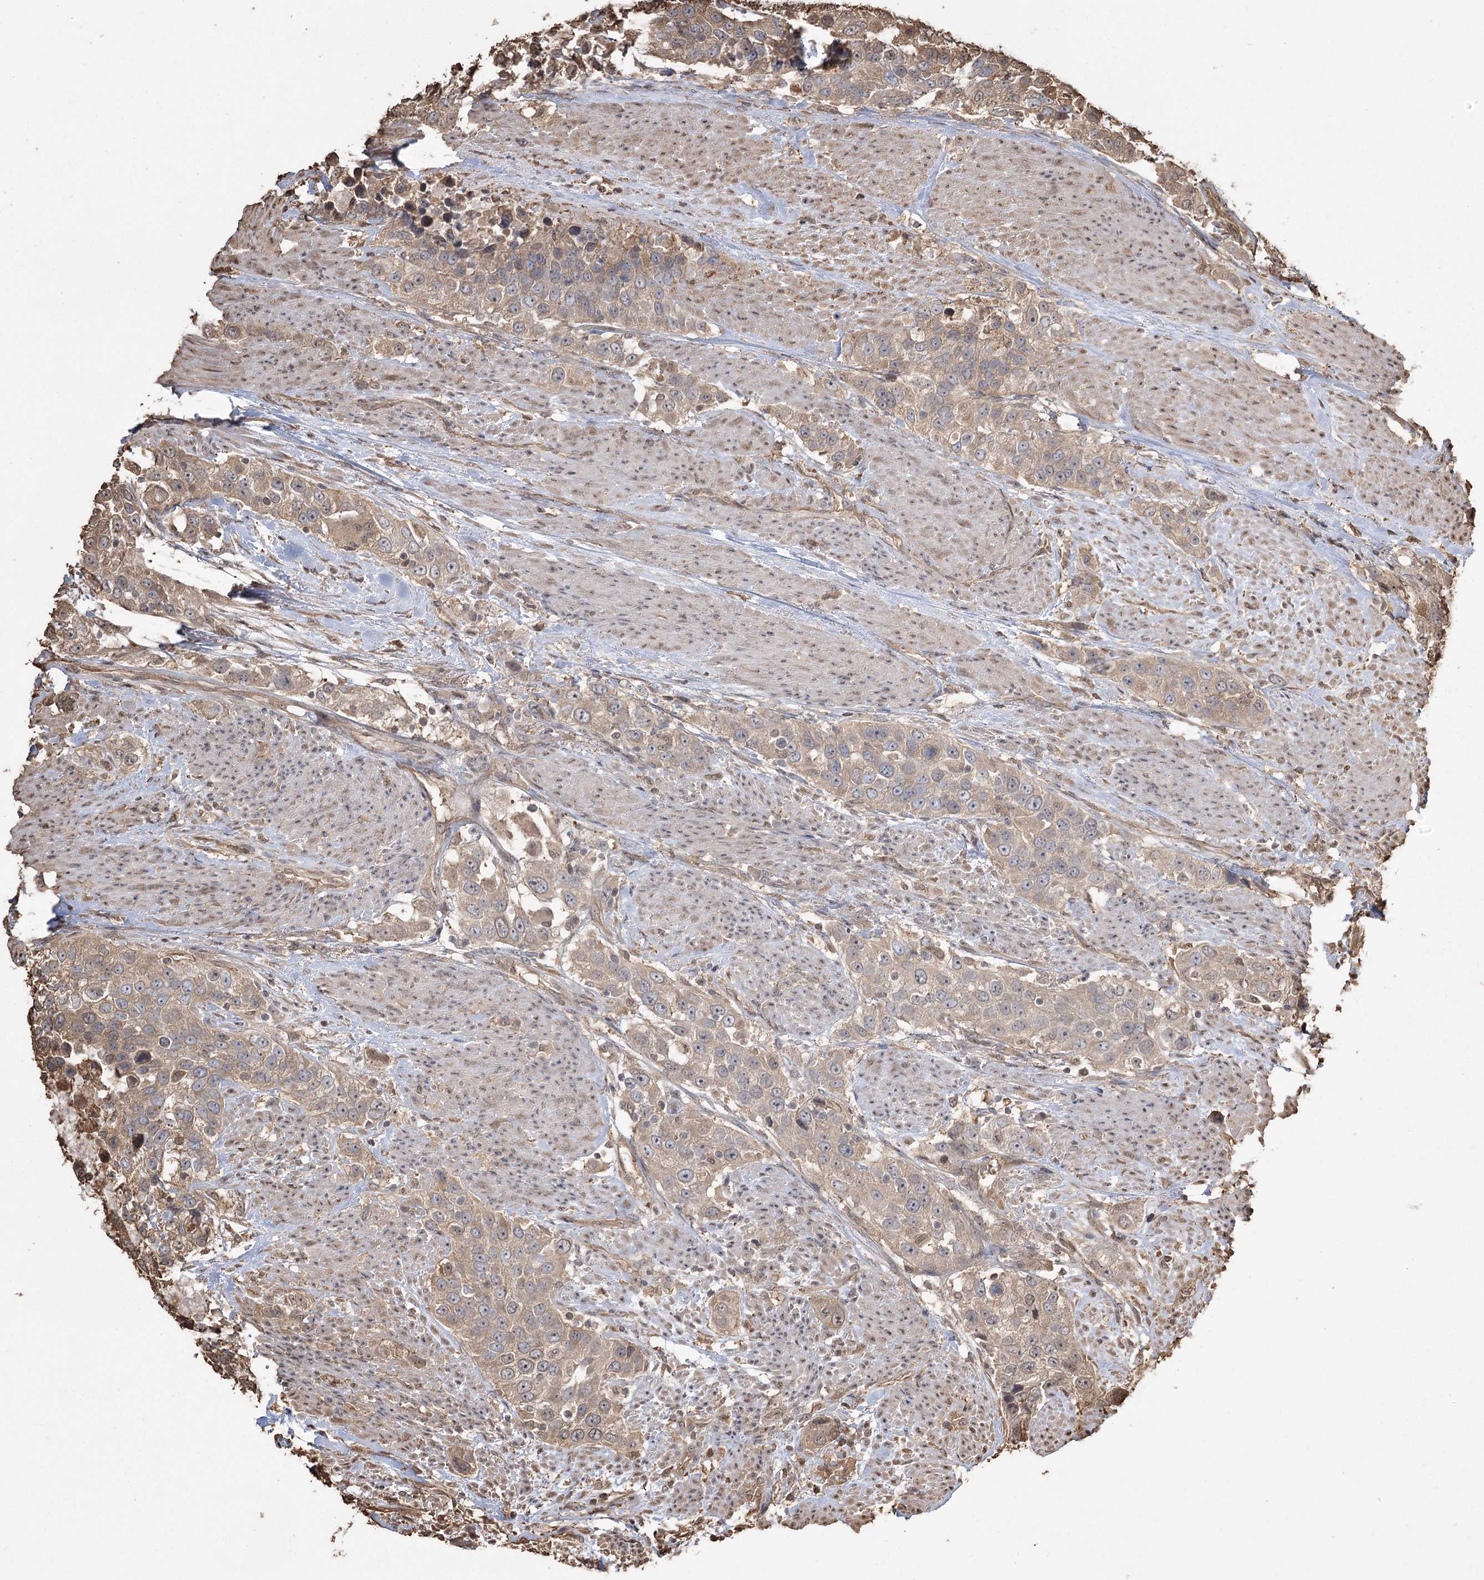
{"staining": {"intensity": "weak", "quantity": "25%-75%", "location": "cytoplasmic/membranous"}, "tissue": "urothelial cancer", "cell_type": "Tumor cells", "image_type": "cancer", "snomed": [{"axis": "morphology", "description": "Urothelial carcinoma, High grade"}, {"axis": "topography", "description": "Urinary bladder"}], "caption": "Human urothelial cancer stained with a brown dye shows weak cytoplasmic/membranous positive positivity in approximately 25%-75% of tumor cells.", "gene": "PLCH1", "patient": {"sex": "female", "age": 80}}